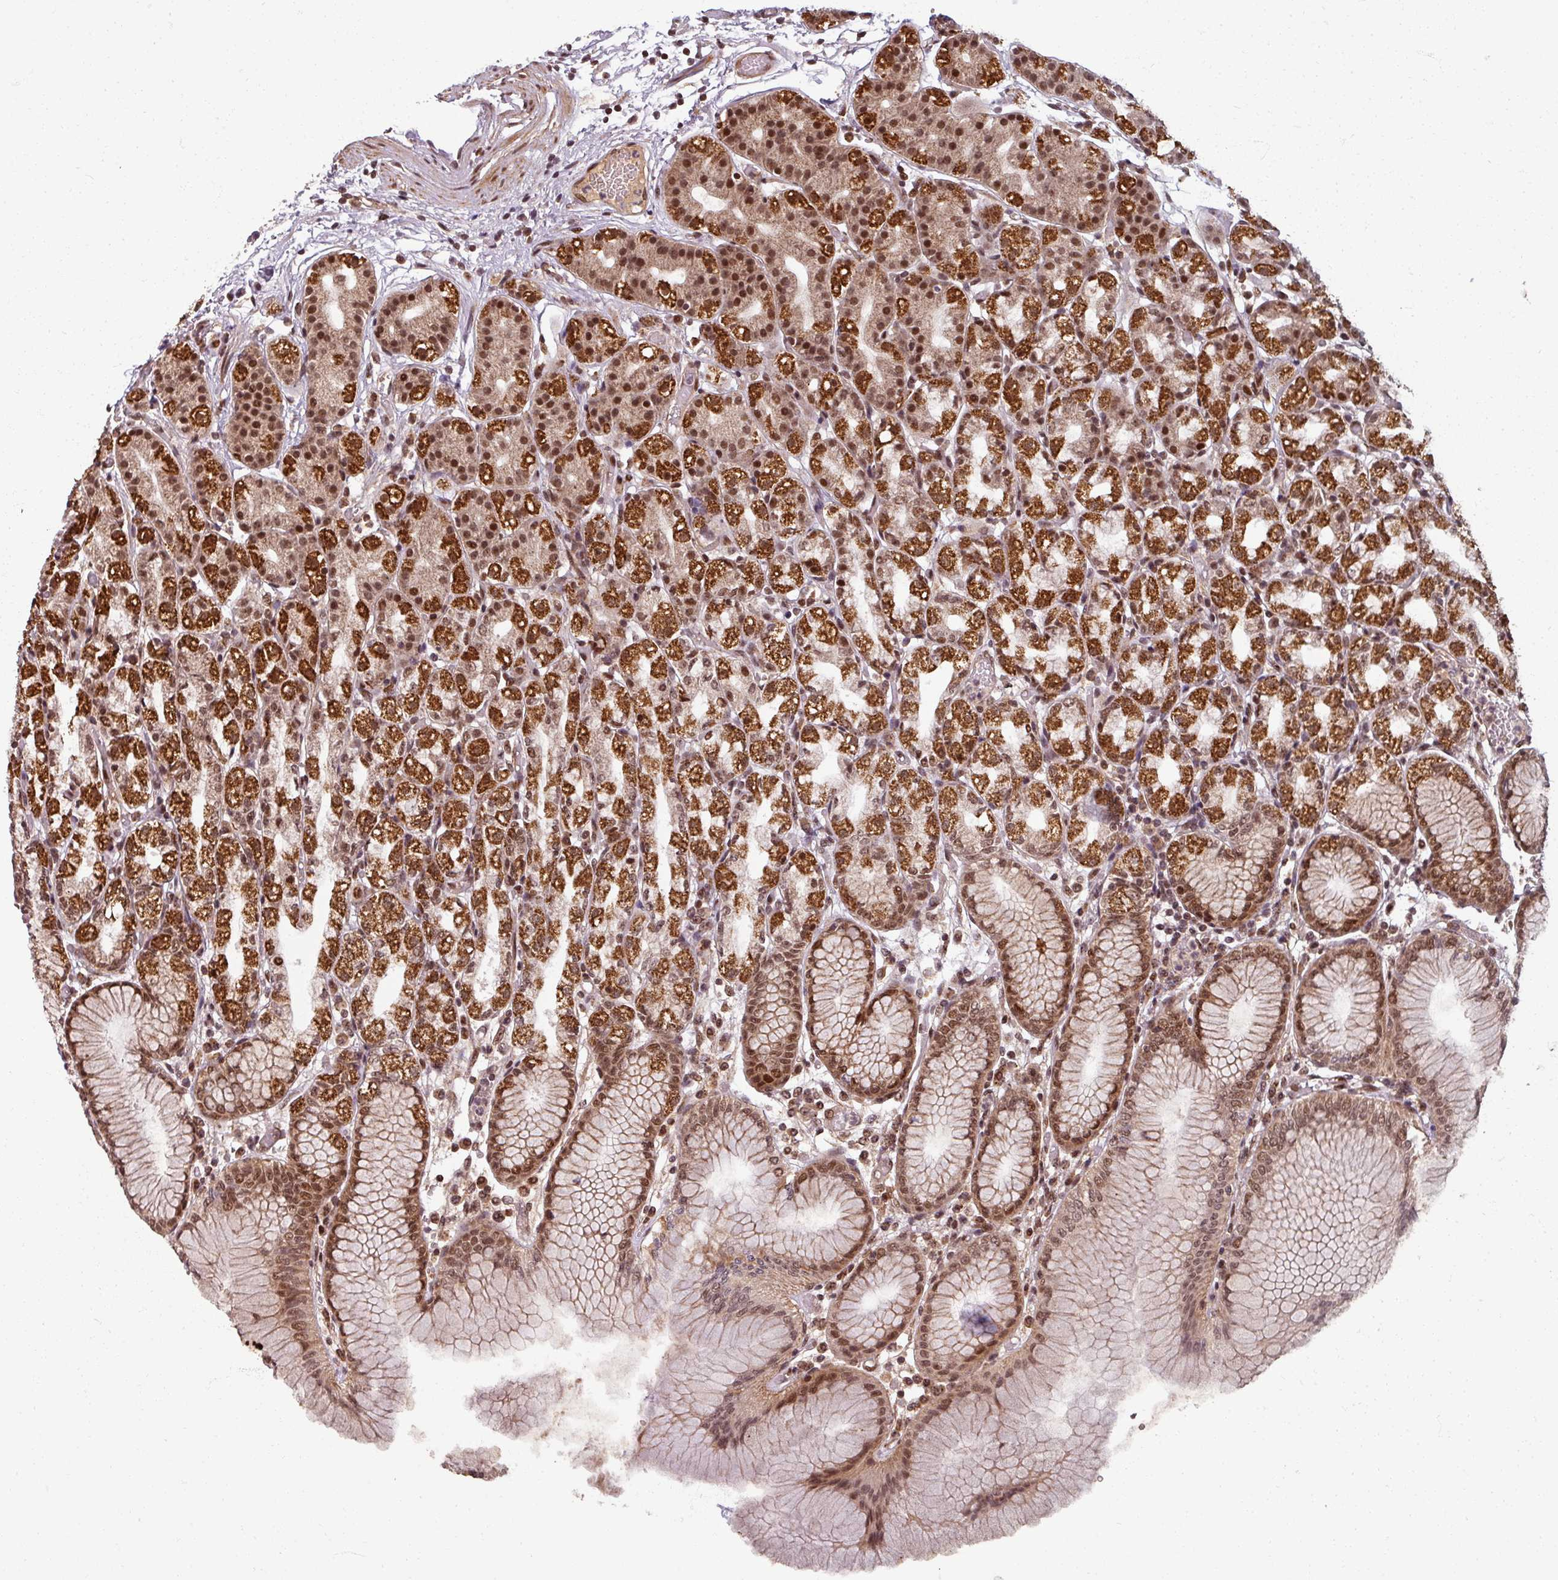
{"staining": {"intensity": "moderate", "quantity": ">75%", "location": "cytoplasmic/membranous,nuclear"}, "tissue": "stomach", "cell_type": "Glandular cells", "image_type": "normal", "snomed": [{"axis": "morphology", "description": "Normal tissue, NOS"}, {"axis": "topography", "description": "Stomach"}], "caption": "High-power microscopy captured an immunohistochemistry histopathology image of benign stomach, revealing moderate cytoplasmic/membranous,nuclear positivity in approximately >75% of glandular cells. Ihc stains the protein of interest in brown and the nuclei are stained blue.", "gene": "SWI5", "patient": {"sex": "female", "age": 57}}